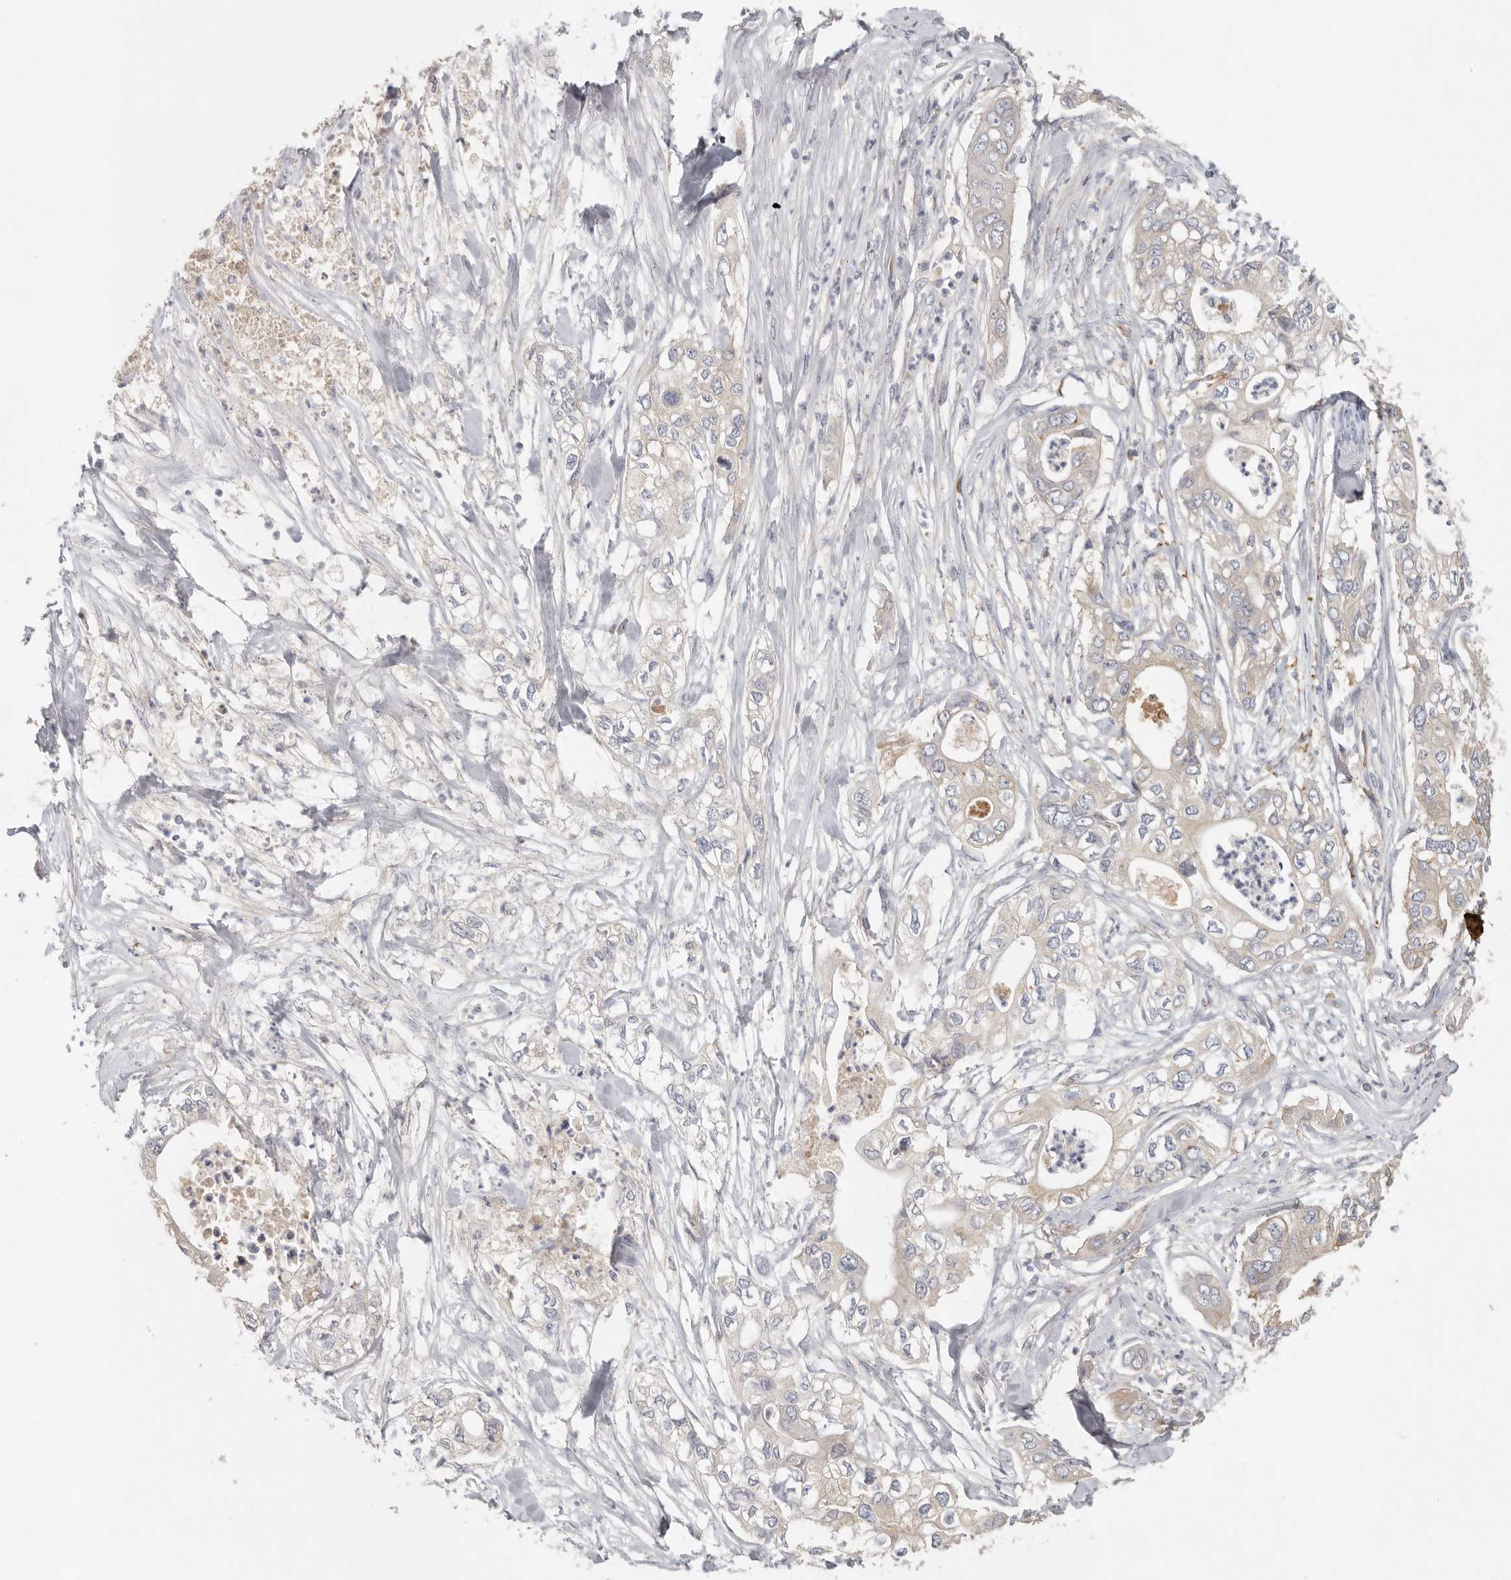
{"staining": {"intensity": "negative", "quantity": "none", "location": "none"}, "tissue": "pancreatic cancer", "cell_type": "Tumor cells", "image_type": "cancer", "snomed": [{"axis": "morphology", "description": "Adenocarcinoma, NOS"}, {"axis": "topography", "description": "Pancreas"}], "caption": "DAB (3,3'-diaminobenzidine) immunohistochemical staining of human pancreatic cancer demonstrates no significant positivity in tumor cells.", "gene": "CFAP298", "patient": {"sex": "female", "age": 78}}